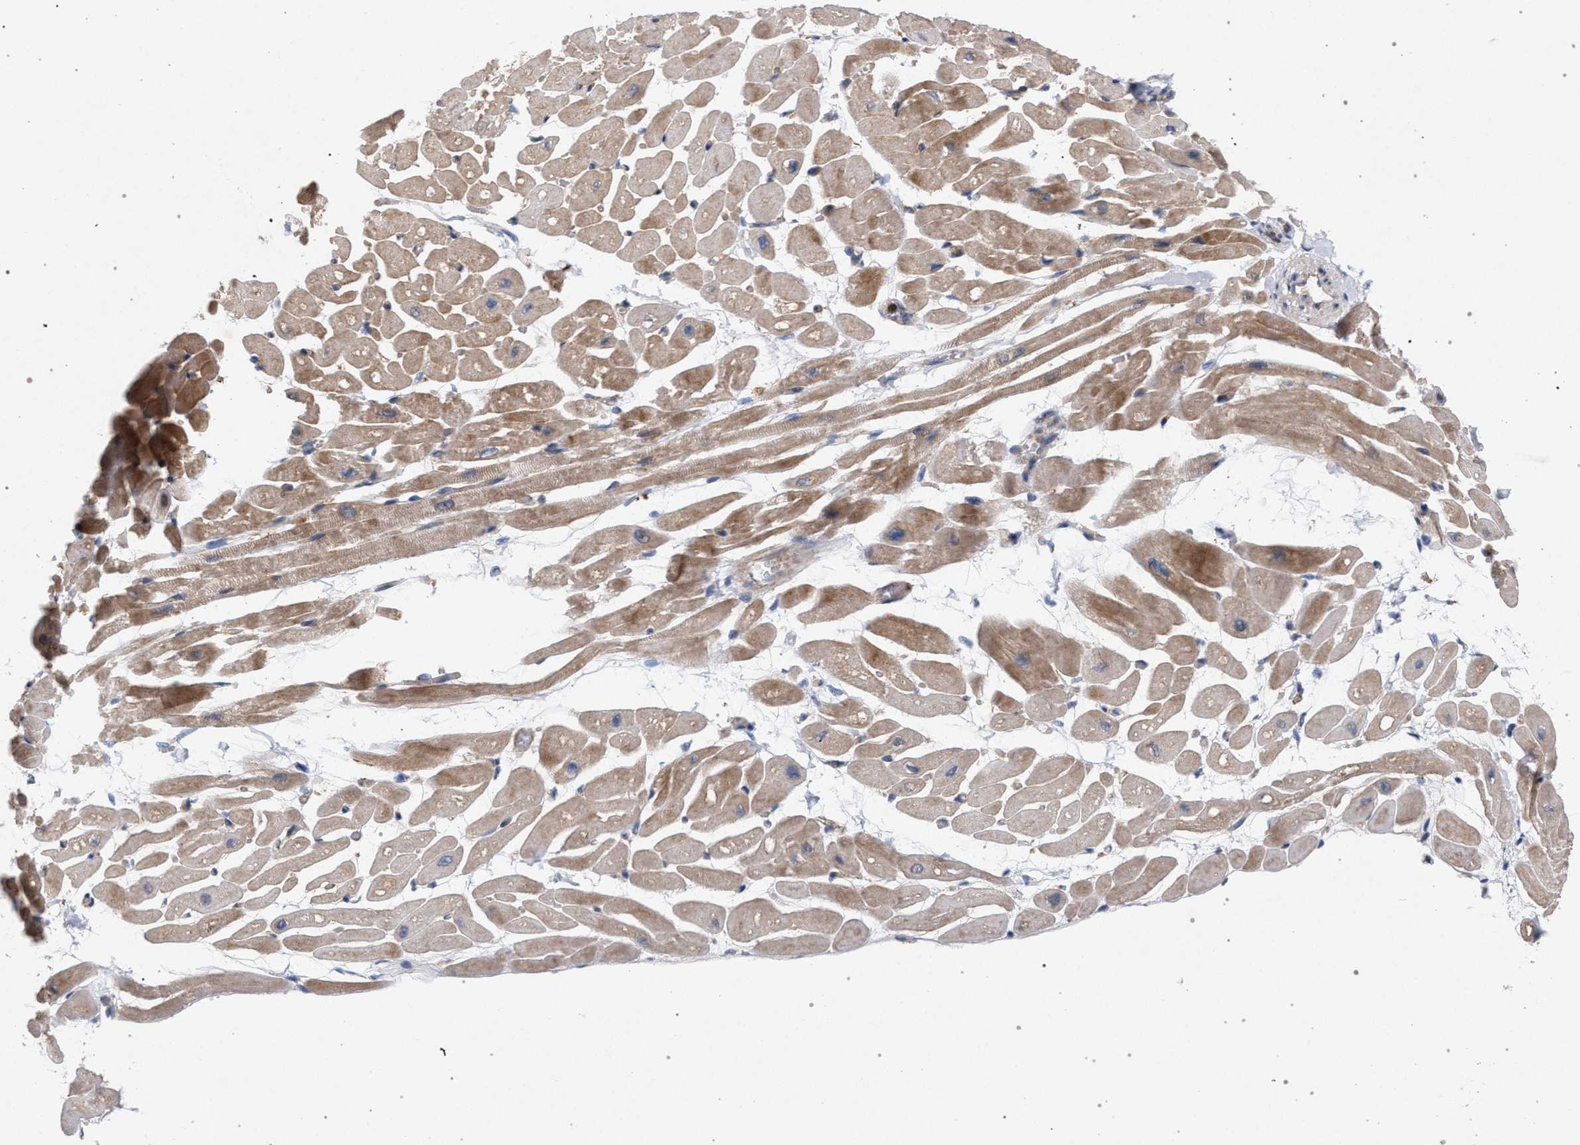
{"staining": {"intensity": "moderate", "quantity": ">75%", "location": "cytoplasmic/membranous"}, "tissue": "heart muscle", "cell_type": "Cardiomyocytes", "image_type": "normal", "snomed": [{"axis": "morphology", "description": "Normal tissue, NOS"}, {"axis": "topography", "description": "Heart"}], "caption": "High-magnification brightfield microscopy of benign heart muscle stained with DAB (3,3'-diaminobenzidine) (brown) and counterstained with hematoxylin (blue). cardiomyocytes exhibit moderate cytoplasmic/membranous staining is appreciated in approximately>75% of cells.", "gene": "MAMDC2", "patient": {"sex": "male", "age": 45}}